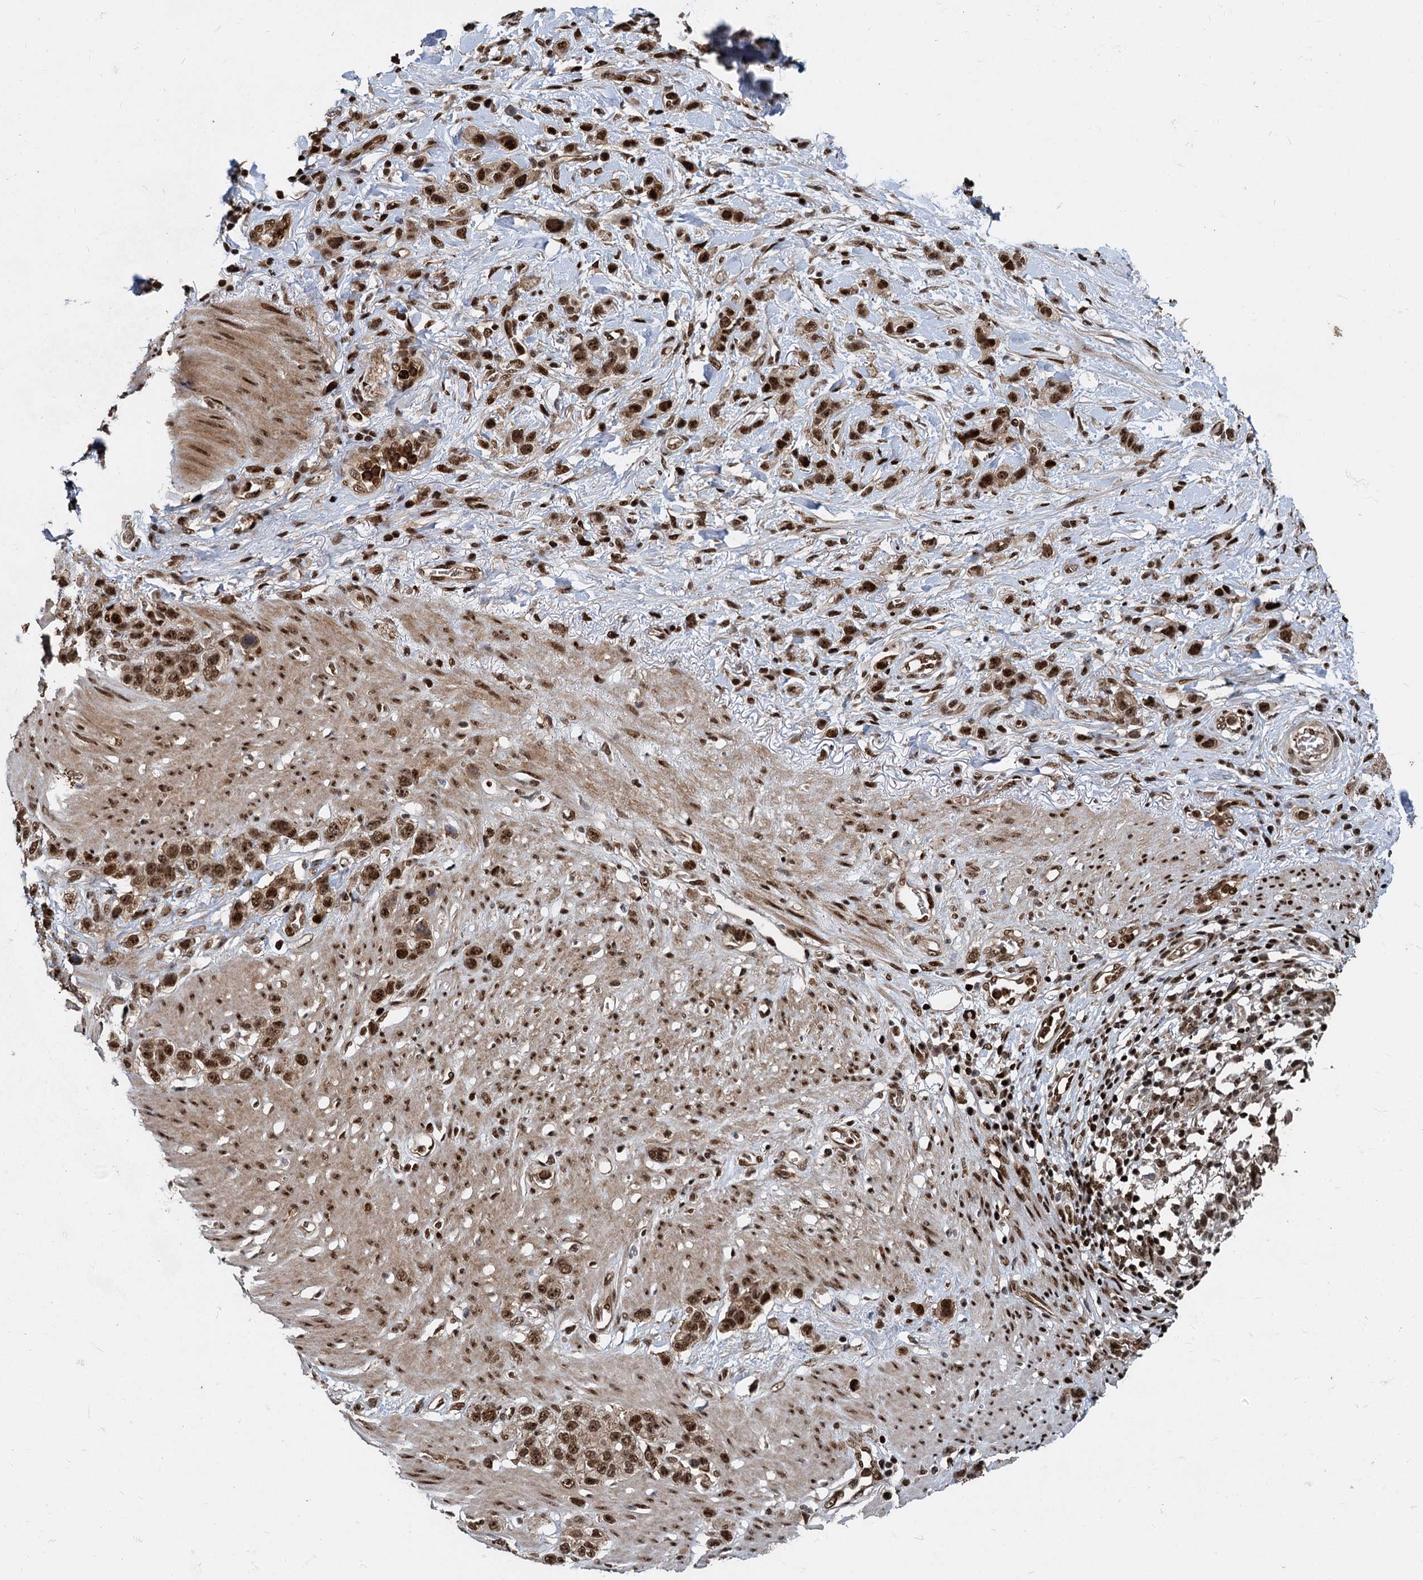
{"staining": {"intensity": "moderate", "quantity": ">75%", "location": "cytoplasmic/membranous,nuclear"}, "tissue": "stomach cancer", "cell_type": "Tumor cells", "image_type": "cancer", "snomed": [{"axis": "morphology", "description": "Adenocarcinoma, NOS"}, {"axis": "morphology", "description": "Adenocarcinoma, High grade"}, {"axis": "topography", "description": "Stomach, upper"}, {"axis": "topography", "description": "Stomach, lower"}], "caption": "There is medium levels of moderate cytoplasmic/membranous and nuclear expression in tumor cells of stomach high-grade adenocarcinoma, as demonstrated by immunohistochemical staining (brown color).", "gene": "ANKRD49", "patient": {"sex": "female", "age": 65}}